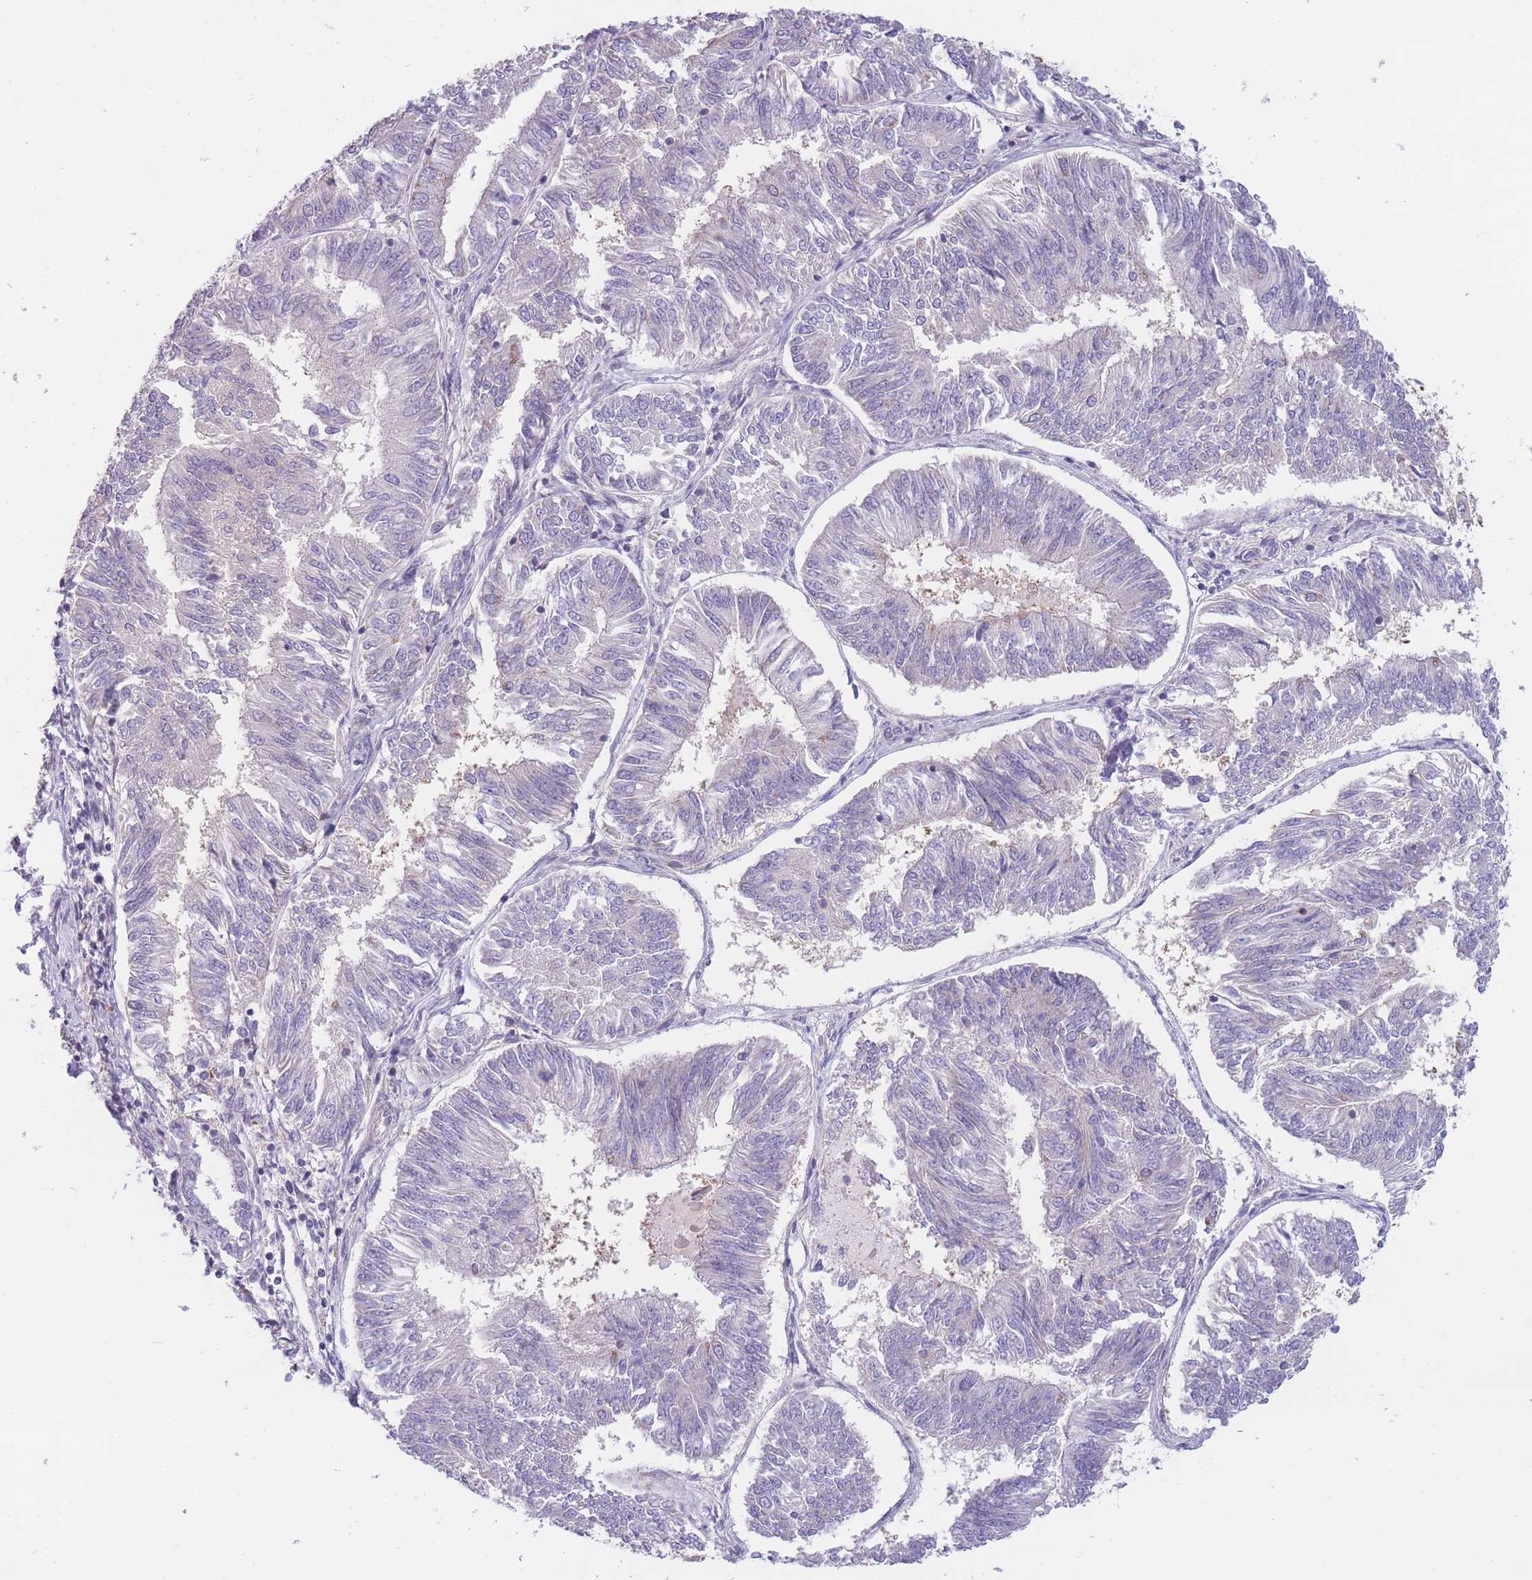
{"staining": {"intensity": "negative", "quantity": "none", "location": "none"}, "tissue": "endometrial cancer", "cell_type": "Tumor cells", "image_type": "cancer", "snomed": [{"axis": "morphology", "description": "Adenocarcinoma, NOS"}, {"axis": "topography", "description": "Endometrium"}], "caption": "An immunohistochemistry (IHC) micrograph of adenocarcinoma (endometrial) is shown. There is no staining in tumor cells of adenocarcinoma (endometrial).", "gene": "PDE4A", "patient": {"sex": "female", "age": 58}}